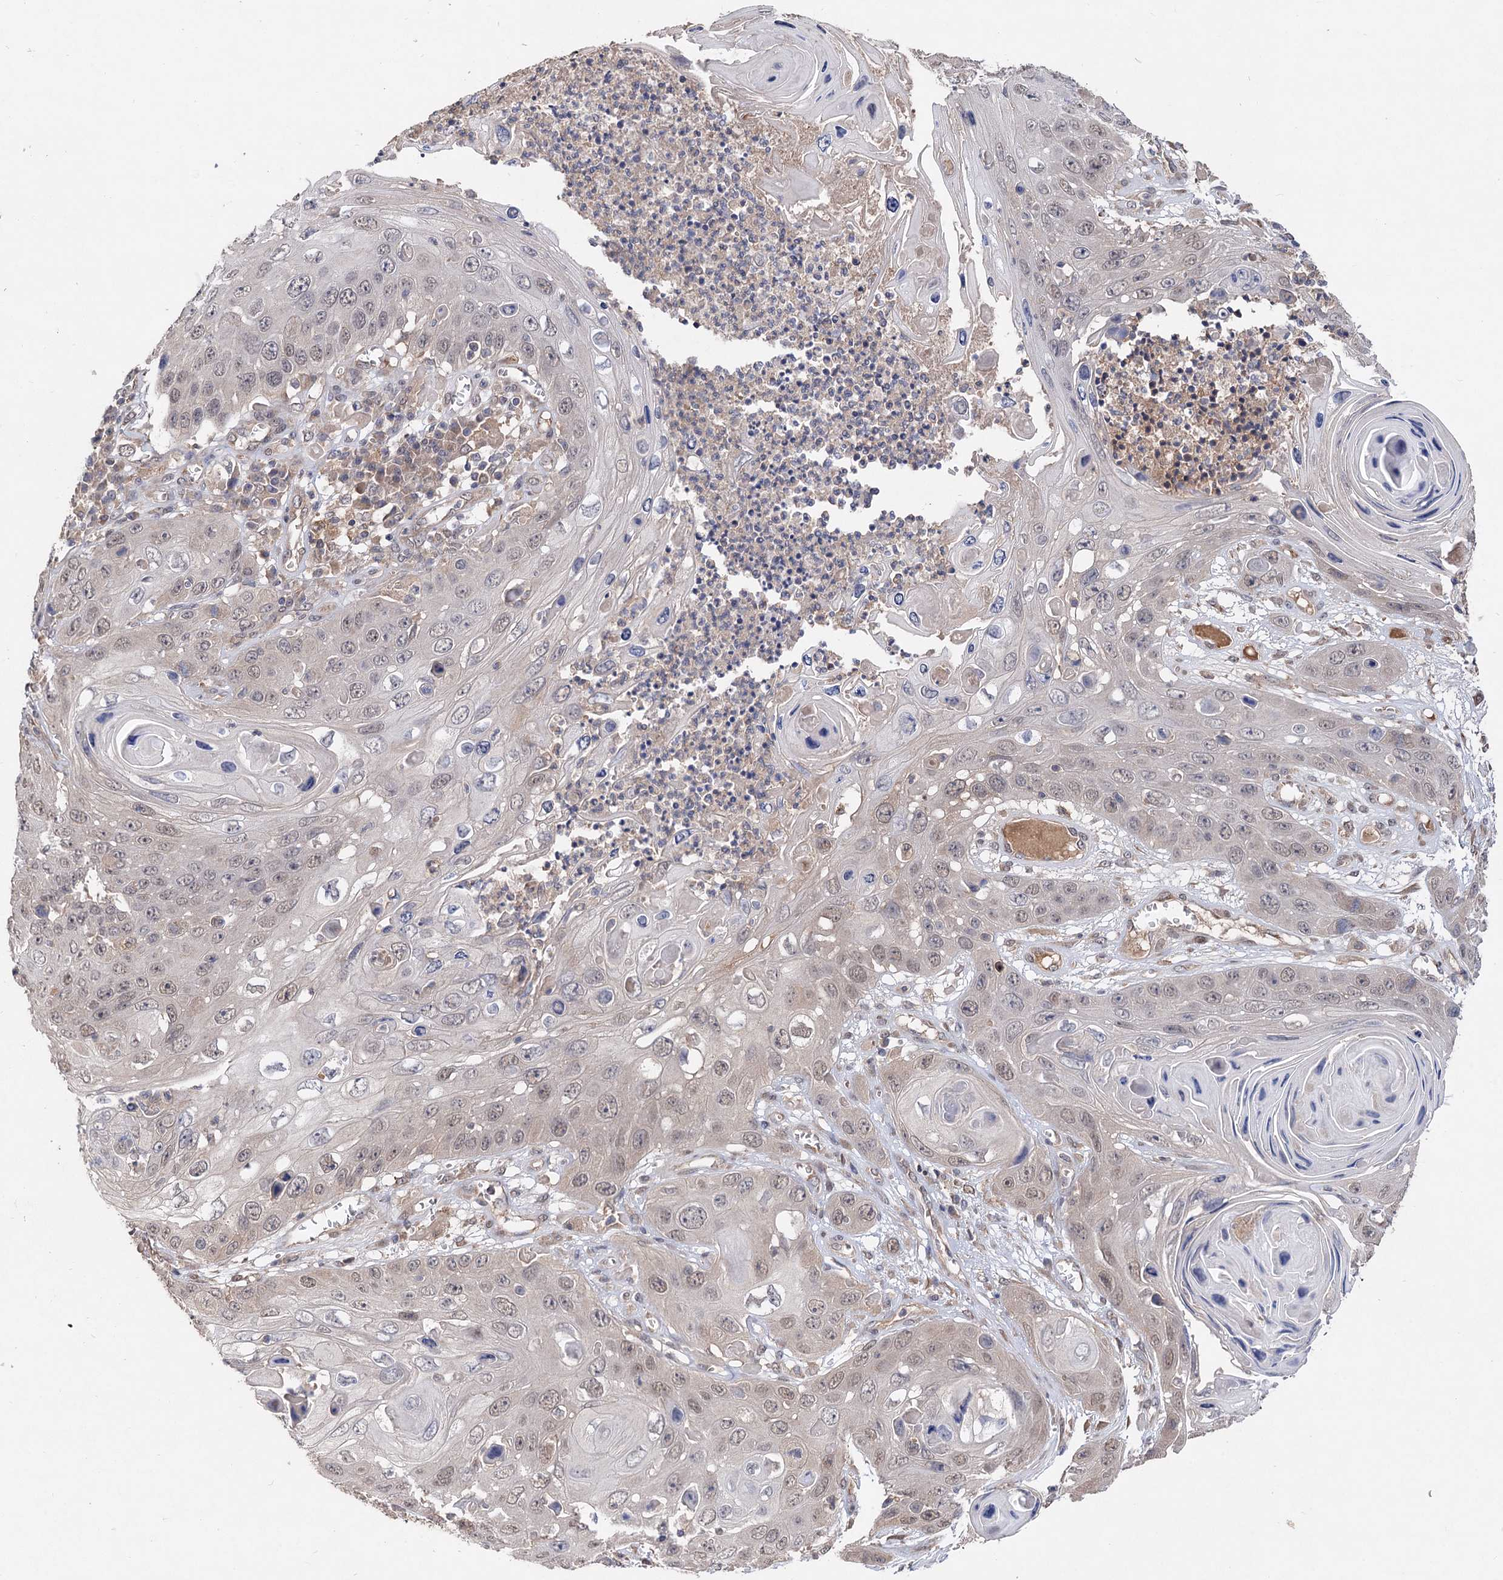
{"staining": {"intensity": "weak", "quantity": ">75%", "location": "nuclear"}, "tissue": "skin cancer", "cell_type": "Tumor cells", "image_type": "cancer", "snomed": [{"axis": "morphology", "description": "Squamous cell carcinoma, NOS"}, {"axis": "topography", "description": "Skin"}], "caption": "Immunohistochemical staining of squamous cell carcinoma (skin) displays weak nuclear protein positivity in approximately >75% of tumor cells.", "gene": "NUDCD2", "patient": {"sex": "male", "age": 55}}